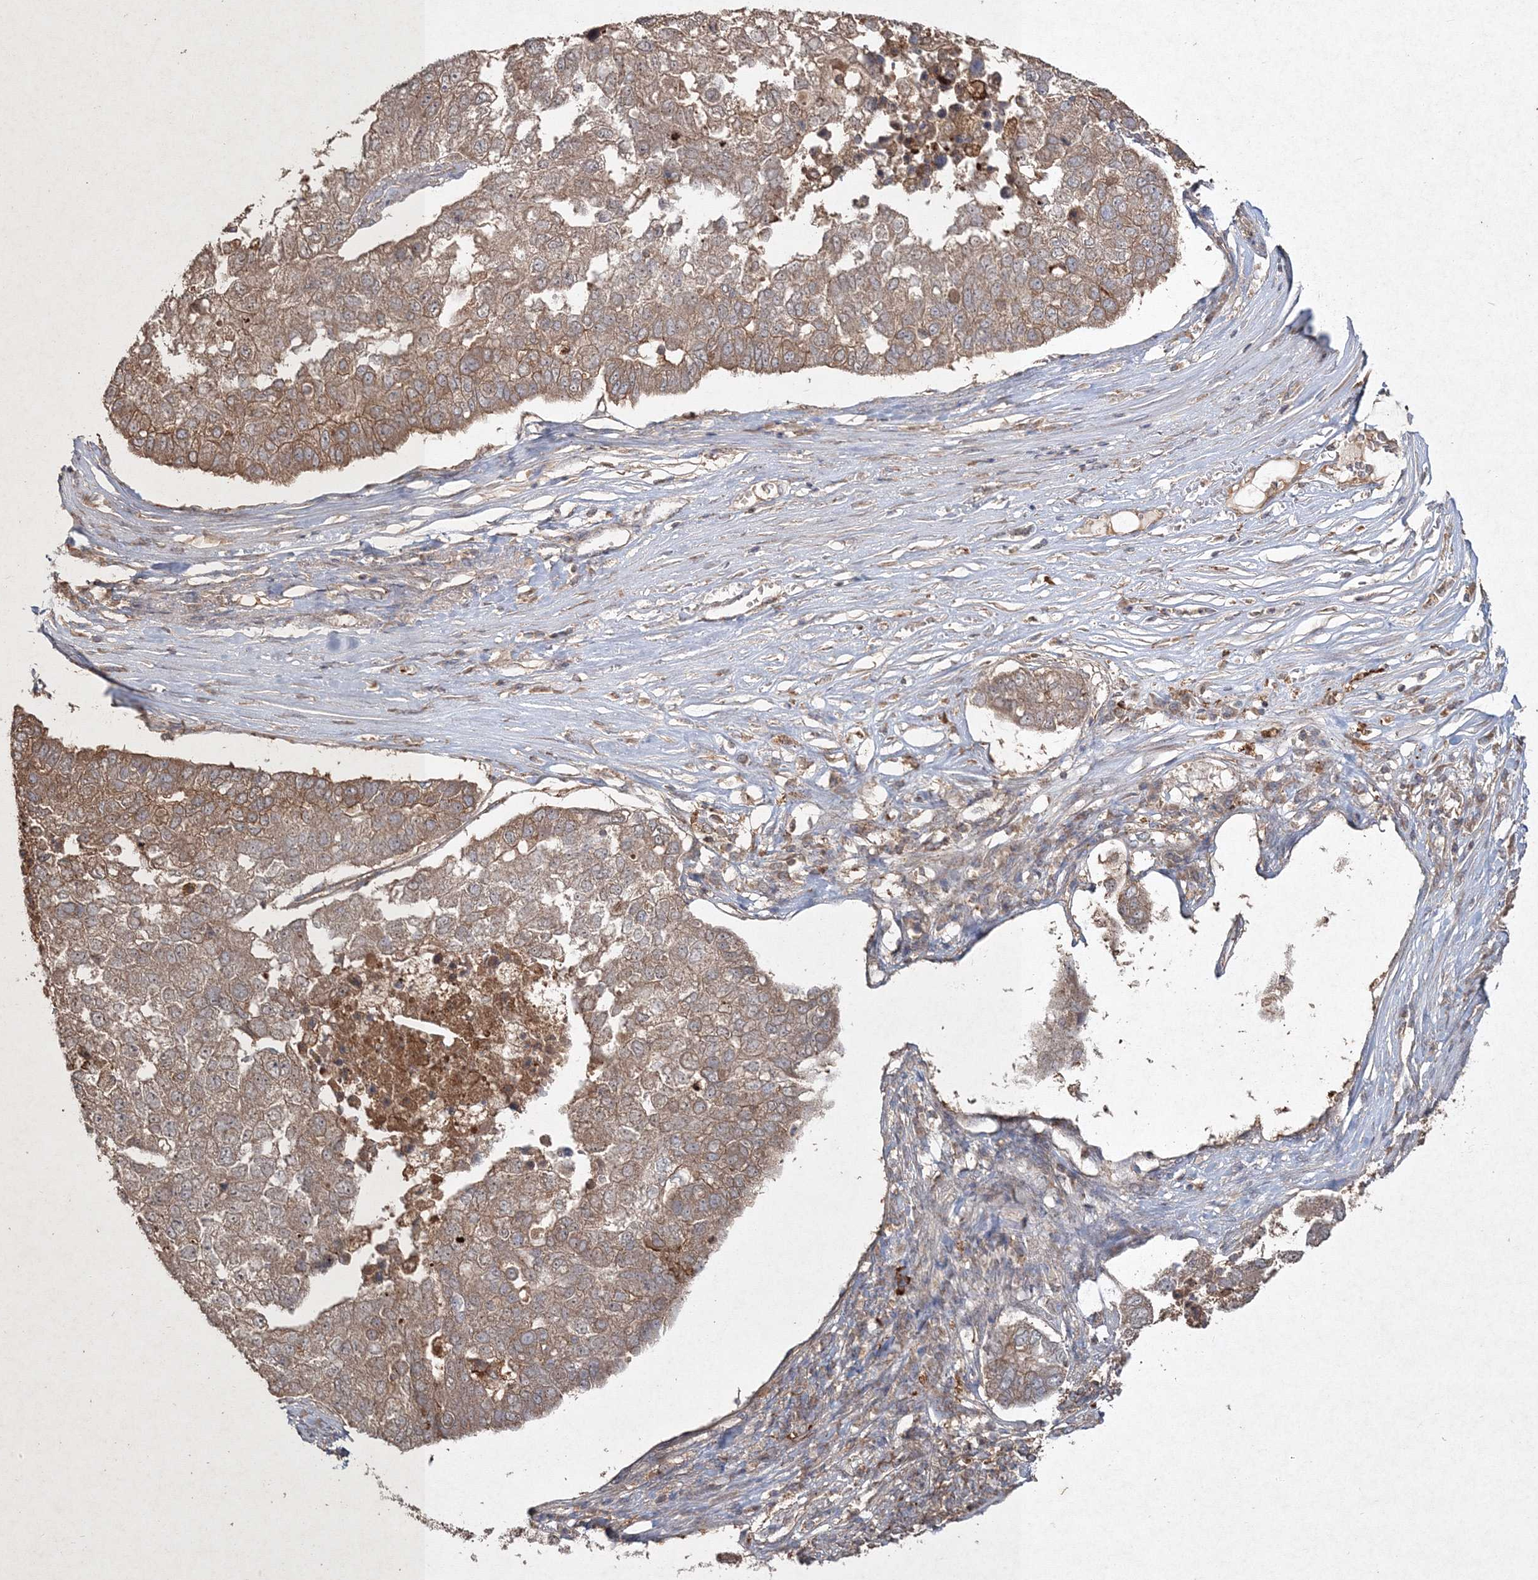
{"staining": {"intensity": "moderate", "quantity": ">75%", "location": "cytoplasmic/membranous"}, "tissue": "pancreatic cancer", "cell_type": "Tumor cells", "image_type": "cancer", "snomed": [{"axis": "morphology", "description": "Adenocarcinoma, NOS"}, {"axis": "topography", "description": "Pancreas"}], "caption": "Immunohistochemical staining of pancreatic adenocarcinoma shows medium levels of moderate cytoplasmic/membranous protein expression in about >75% of tumor cells. Using DAB (brown) and hematoxylin (blue) stains, captured at high magnification using brightfield microscopy.", "gene": "SPRY1", "patient": {"sex": "female", "age": 61}}